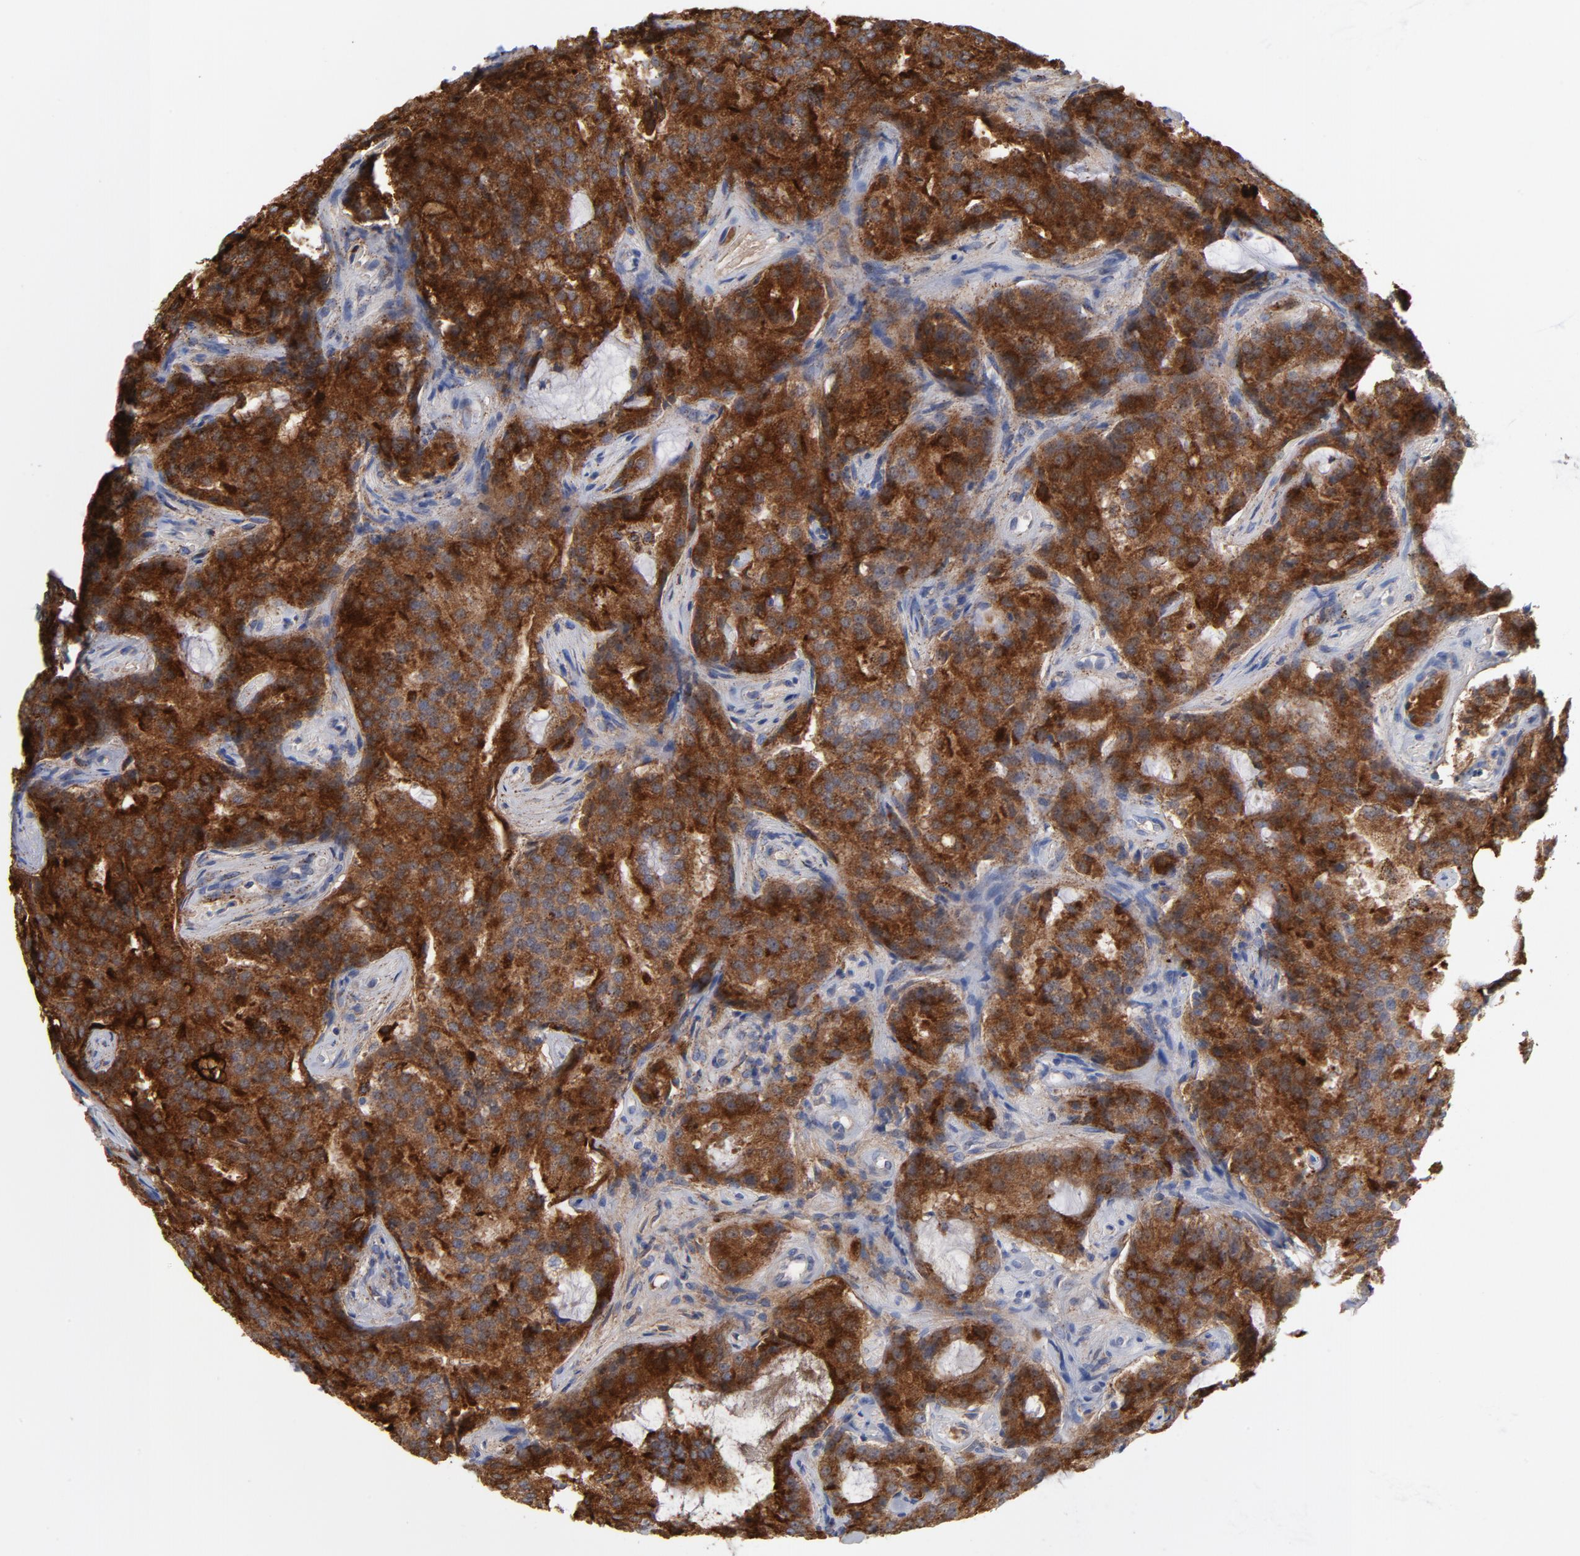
{"staining": {"intensity": "strong", "quantity": ">75%", "location": "cytoplasmic/membranous"}, "tissue": "prostate cancer", "cell_type": "Tumor cells", "image_type": "cancer", "snomed": [{"axis": "morphology", "description": "Adenocarcinoma, High grade"}, {"axis": "topography", "description": "Prostate"}], "caption": "Tumor cells reveal high levels of strong cytoplasmic/membranous expression in approximately >75% of cells in prostate cancer.", "gene": "CPE", "patient": {"sex": "male", "age": 72}}